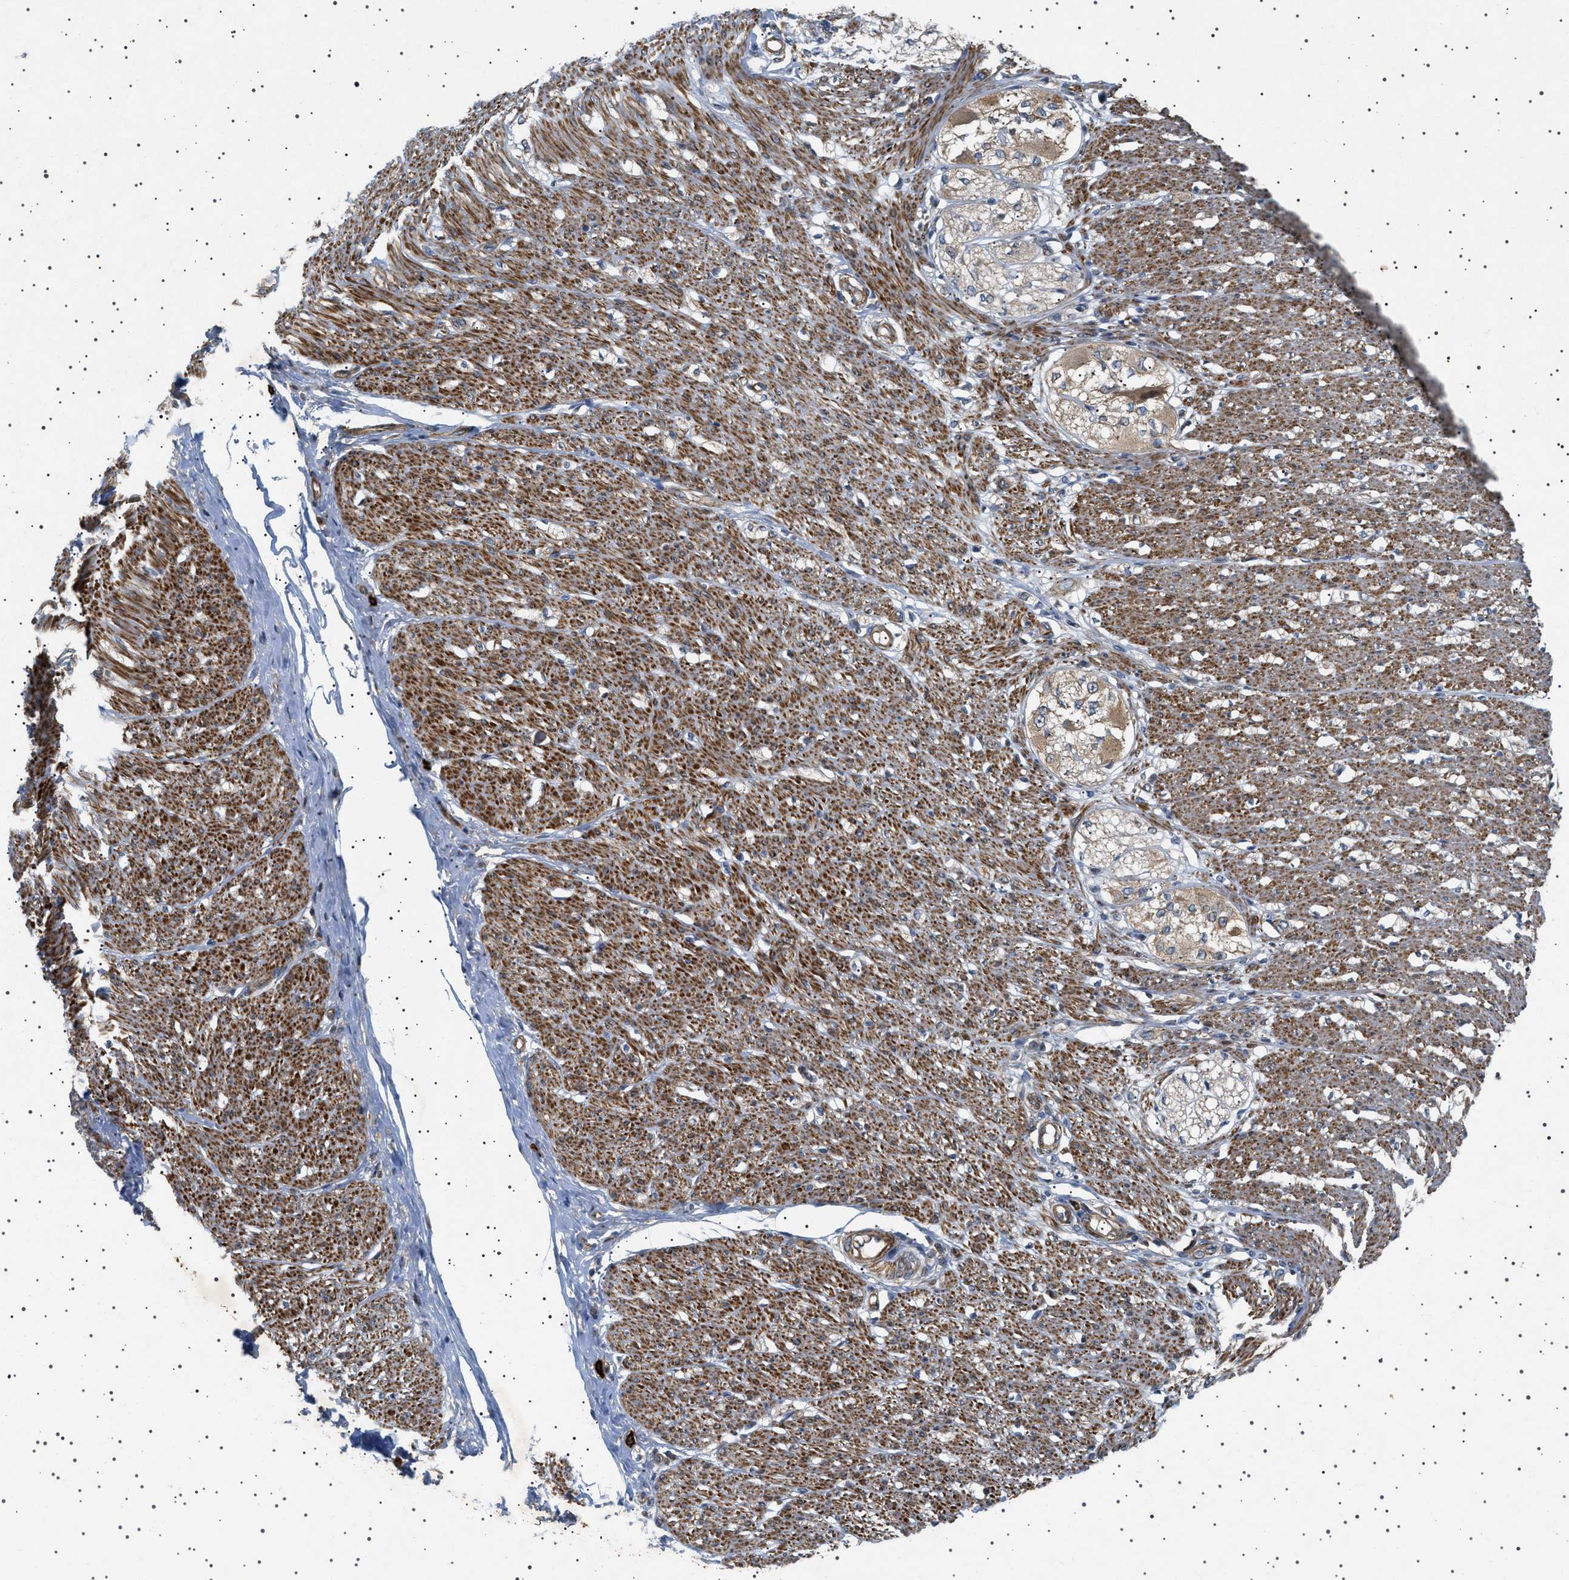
{"staining": {"intensity": "negative", "quantity": "none", "location": "none"}, "tissue": "adipose tissue", "cell_type": "Adipocytes", "image_type": "normal", "snomed": [{"axis": "morphology", "description": "Normal tissue, NOS"}, {"axis": "morphology", "description": "Adenocarcinoma, NOS"}, {"axis": "topography", "description": "Colon"}, {"axis": "topography", "description": "Peripheral nerve tissue"}], "caption": "Immunohistochemistry (IHC) of unremarkable adipose tissue shows no expression in adipocytes. The staining was performed using DAB to visualize the protein expression in brown, while the nuclei were stained in blue with hematoxylin (Magnification: 20x).", "gene": "CCDC186", "patient": {"sex": "male", "age": 14}}